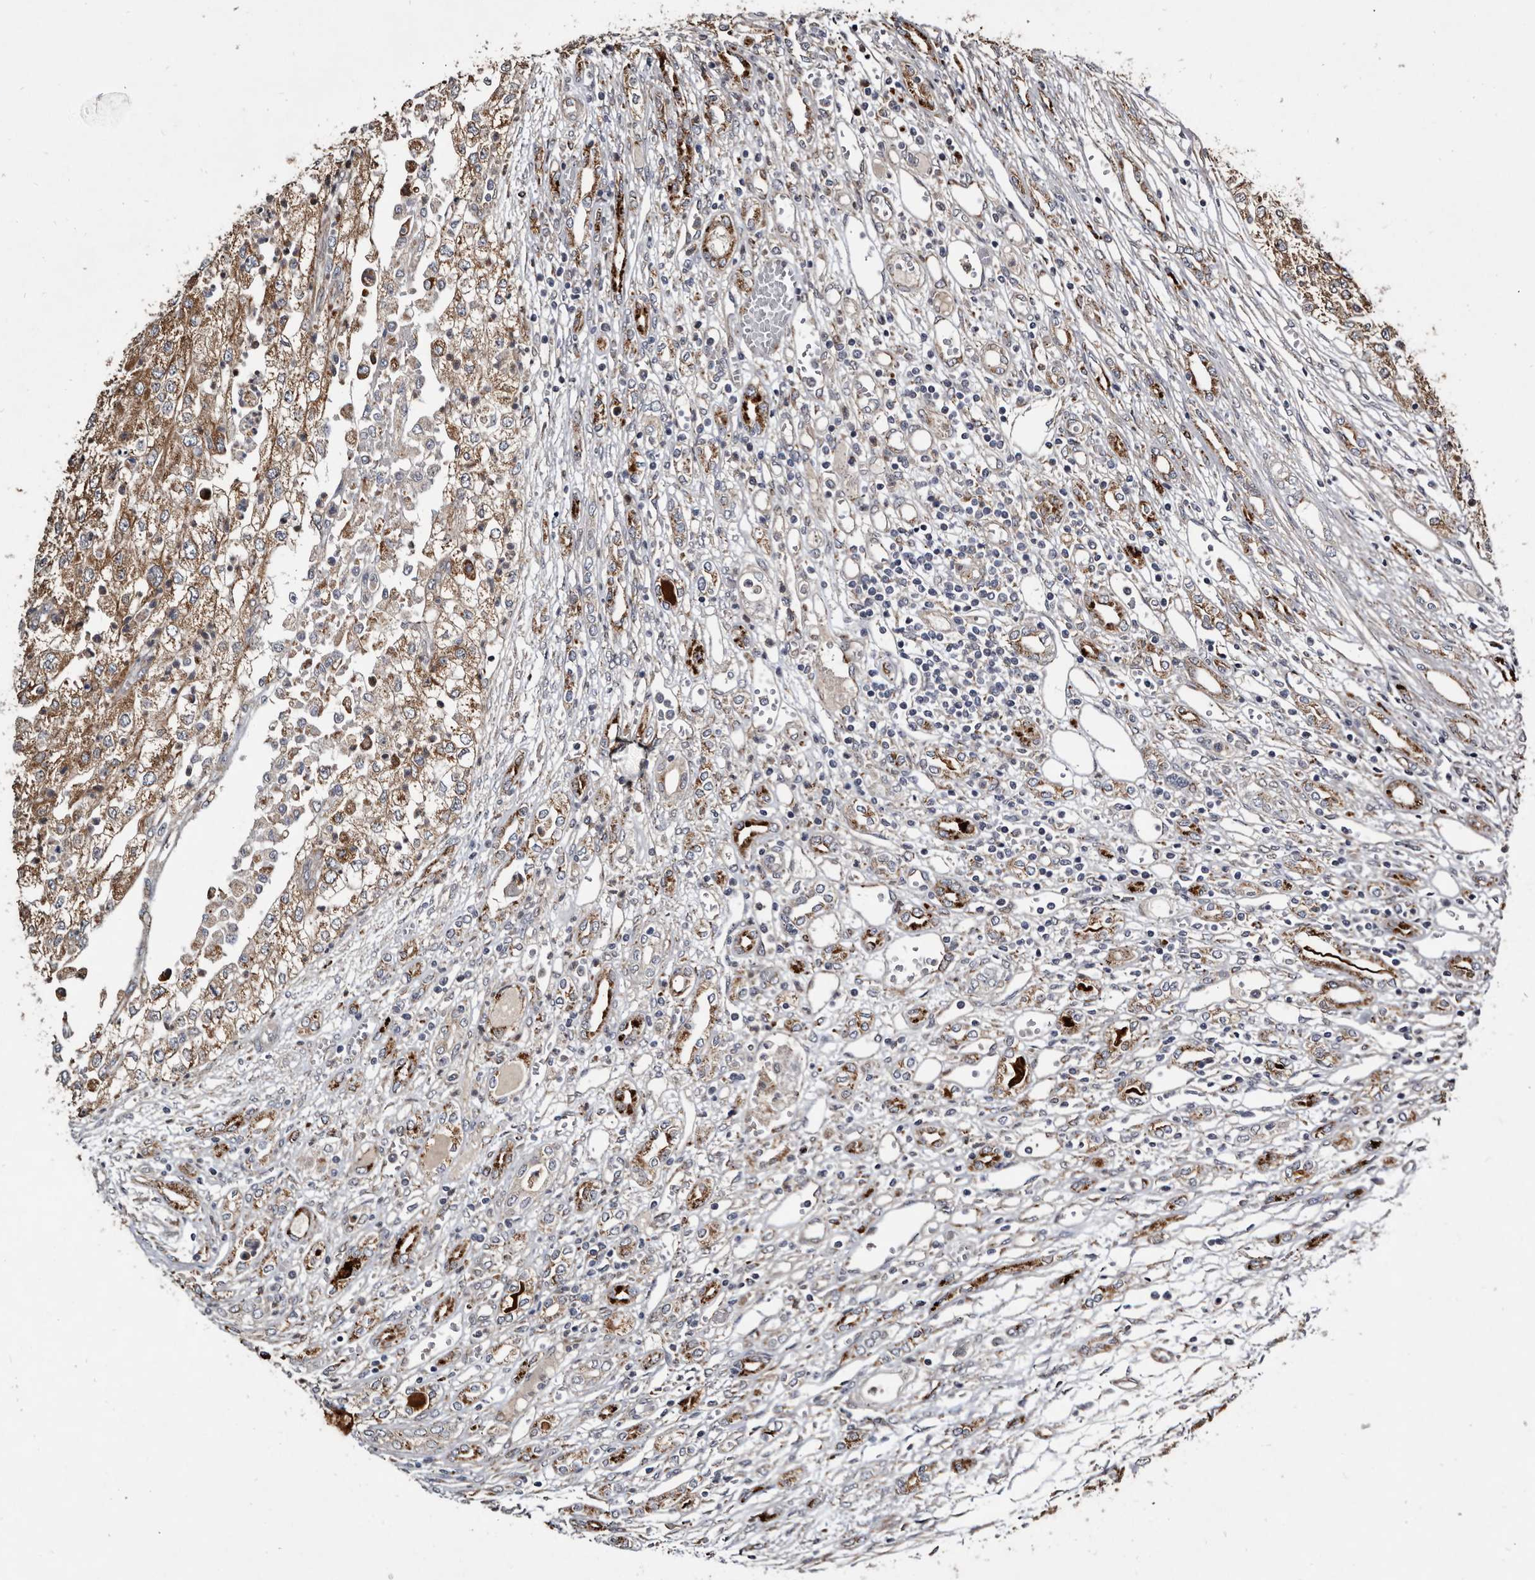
{"staining": {"intensity": "moderate", "quantity": ">75%", "location": "cytoplasmic/membranous"}, "tissue": "renal cancer", "cell_type": "Tumor cells", "image_type": "cancer", "snomed": [{"axis": "morphology", "description": "Adenocarcinoma, NOS"}, {"axis": "topography", "description": "Kidney"}], "caption": "Moderate cytoplasmic/membranous expression for a protein is identified in about >75% of tumor cells of adenocarcinoma (renal) using immunohistochemistry (IHC).", "gene": "CTSA", "patient": {"sex": "female", "age": 54}}